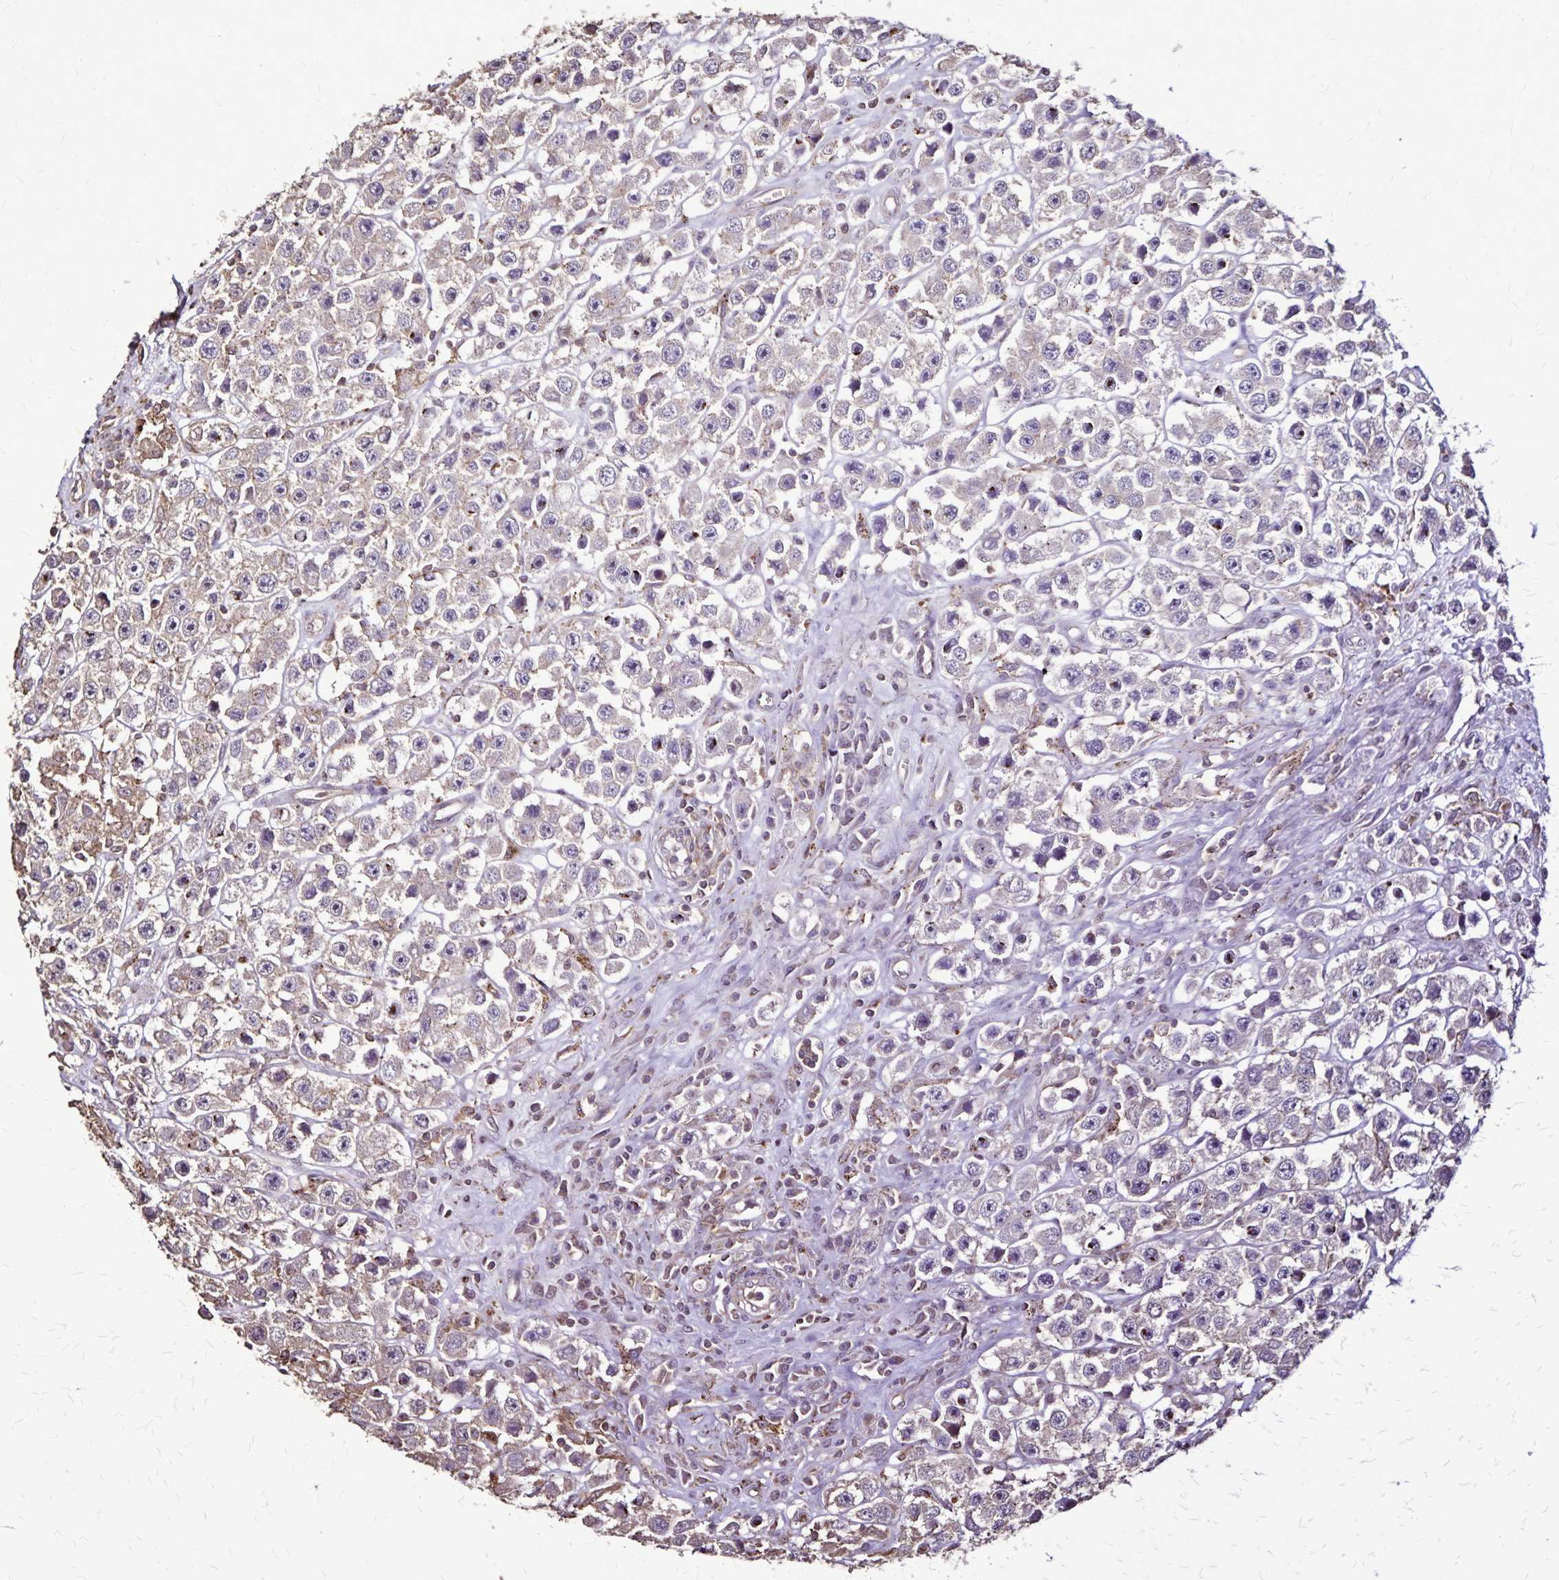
{"staining": {"intensity": "negative", "quantity": "none", "location": "none"}, "tissue": "testis cancer", "cell_type": "Tumor cells", "image_type": "cancer", "snomed": [{"axis": "morphology", "description": "Seminoma, NOS"}, {"axis": "topography", "description": "Testis"}], "caption": "Tumor cells show no significant protein expression in testis seminoma.", "gene": "CHMP1B", "patient": {"sex": "male", "age": 45}}